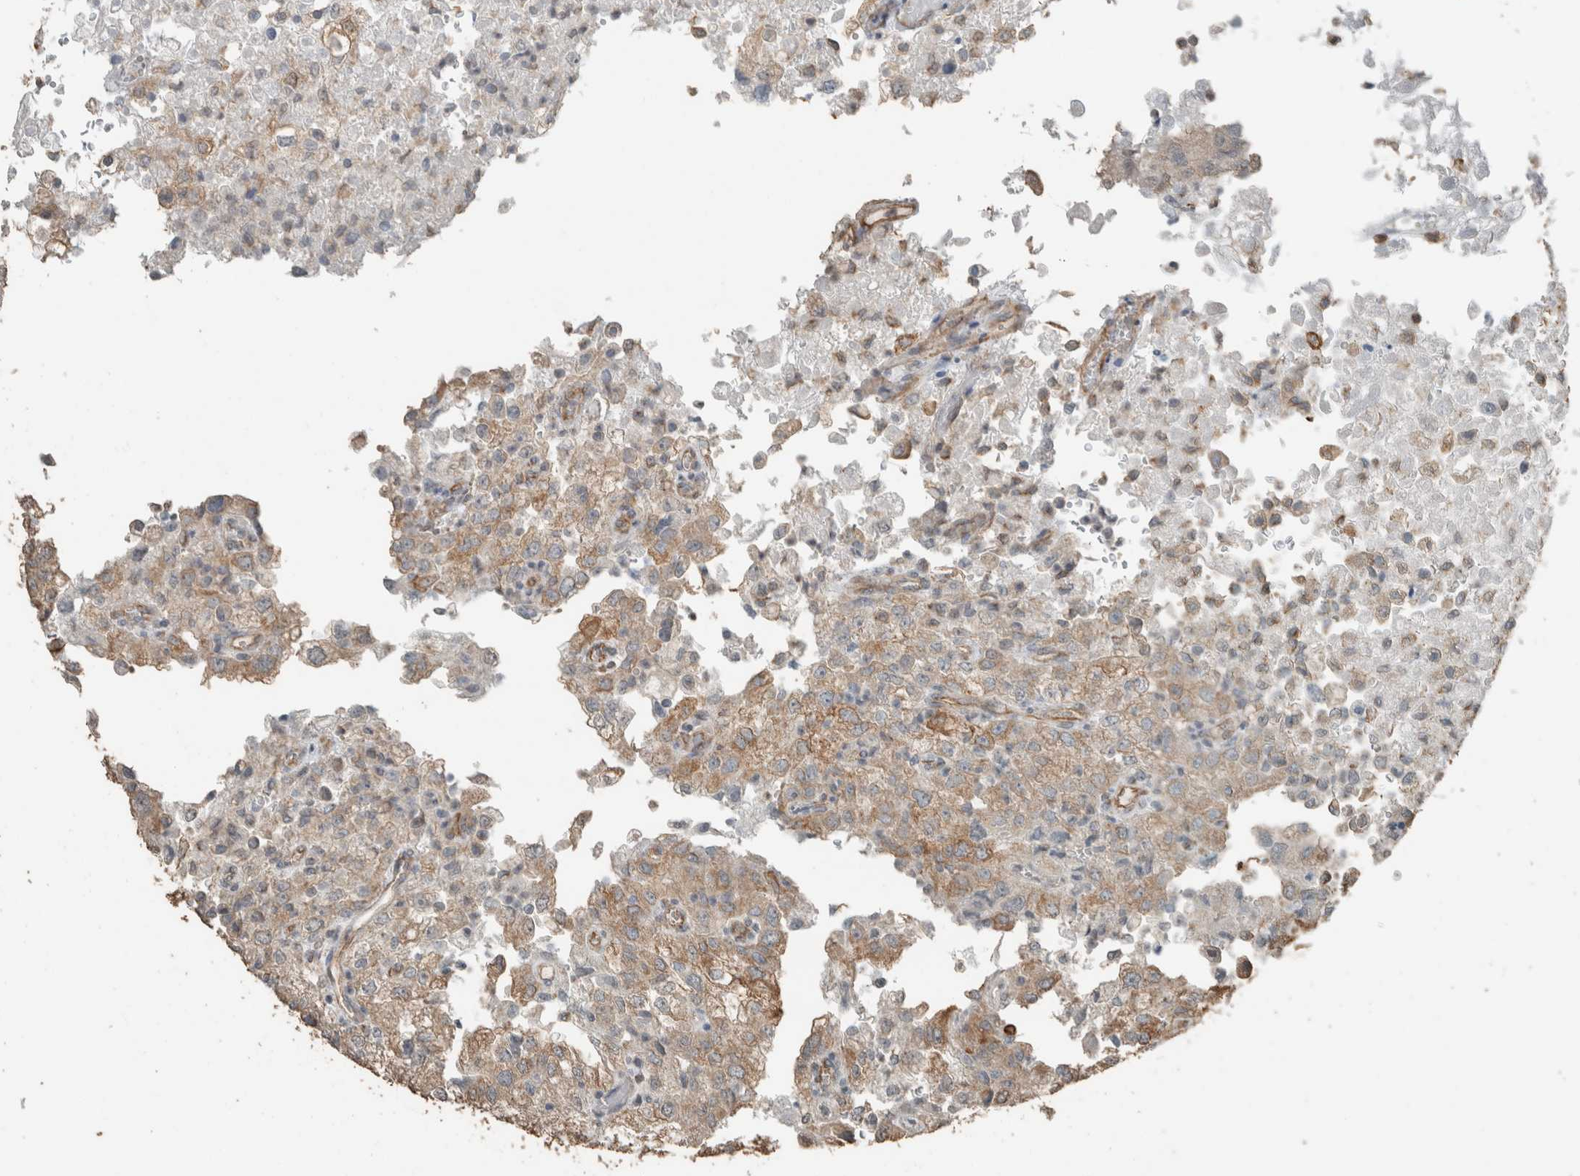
{"staining": {"intensity": "moderate", "quantity": "<25%", "location": "cytoplasmic/membranous"}, "tissue": "renal cancer", "cell_type": "Tumor cells", "image_type": "cancer", "snomed": [{"axis": "morphology", "description": "Adenocarcinoma, NOS"}, {"axis": "topography", "description": "Kidney"}], "caption": "IHC (DAB (3,3'-diaminobenzidine)) staining of adenocarcinoma (renal) shows moderate cytoplasmic/membranous protein positivity in about <25% of tumor cells.", "gene": "ACVR2B", "patient": {"sex": "female", "age": 54}}